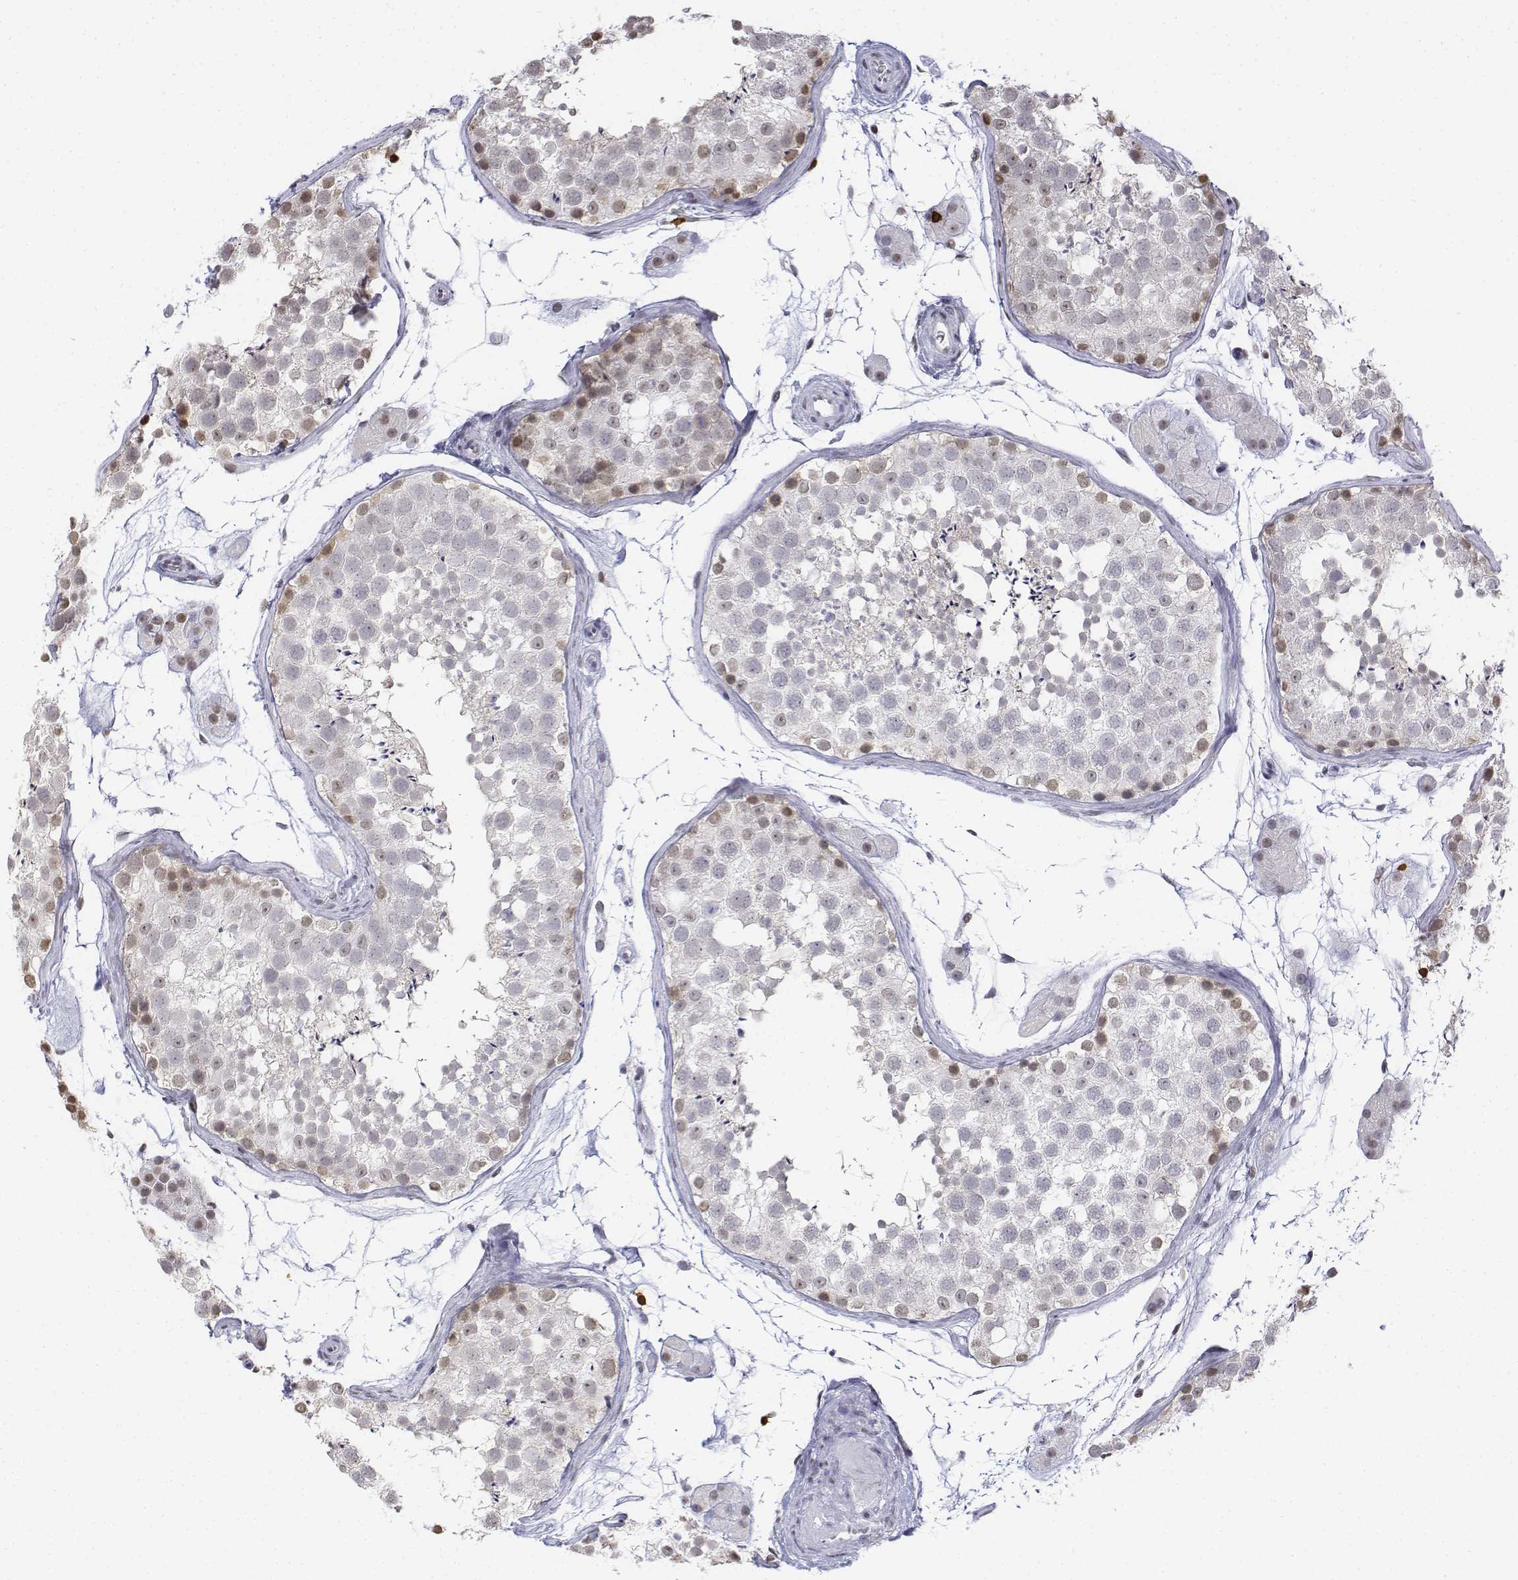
{"staining": {"intensity": "moderate", "quantity": "<25%", "location": "nuclear"}, "tissue": "testis", "cell_type": "Cells in seminiferous ducts", "image_type": "normal", "snomed": [{"axis": "morphology", "description": "Normal tissue, NOS"}, {"axis": "topography", "description": "Testis"}], "caption": "This is a micrograph of immunohistochemistry staining of unremarkable testis, which shows moderate staining in the nuclear of cells in seminiferous ducts.", "gene": "CD3E", "patient": {"sex": "male", "age": 41}}